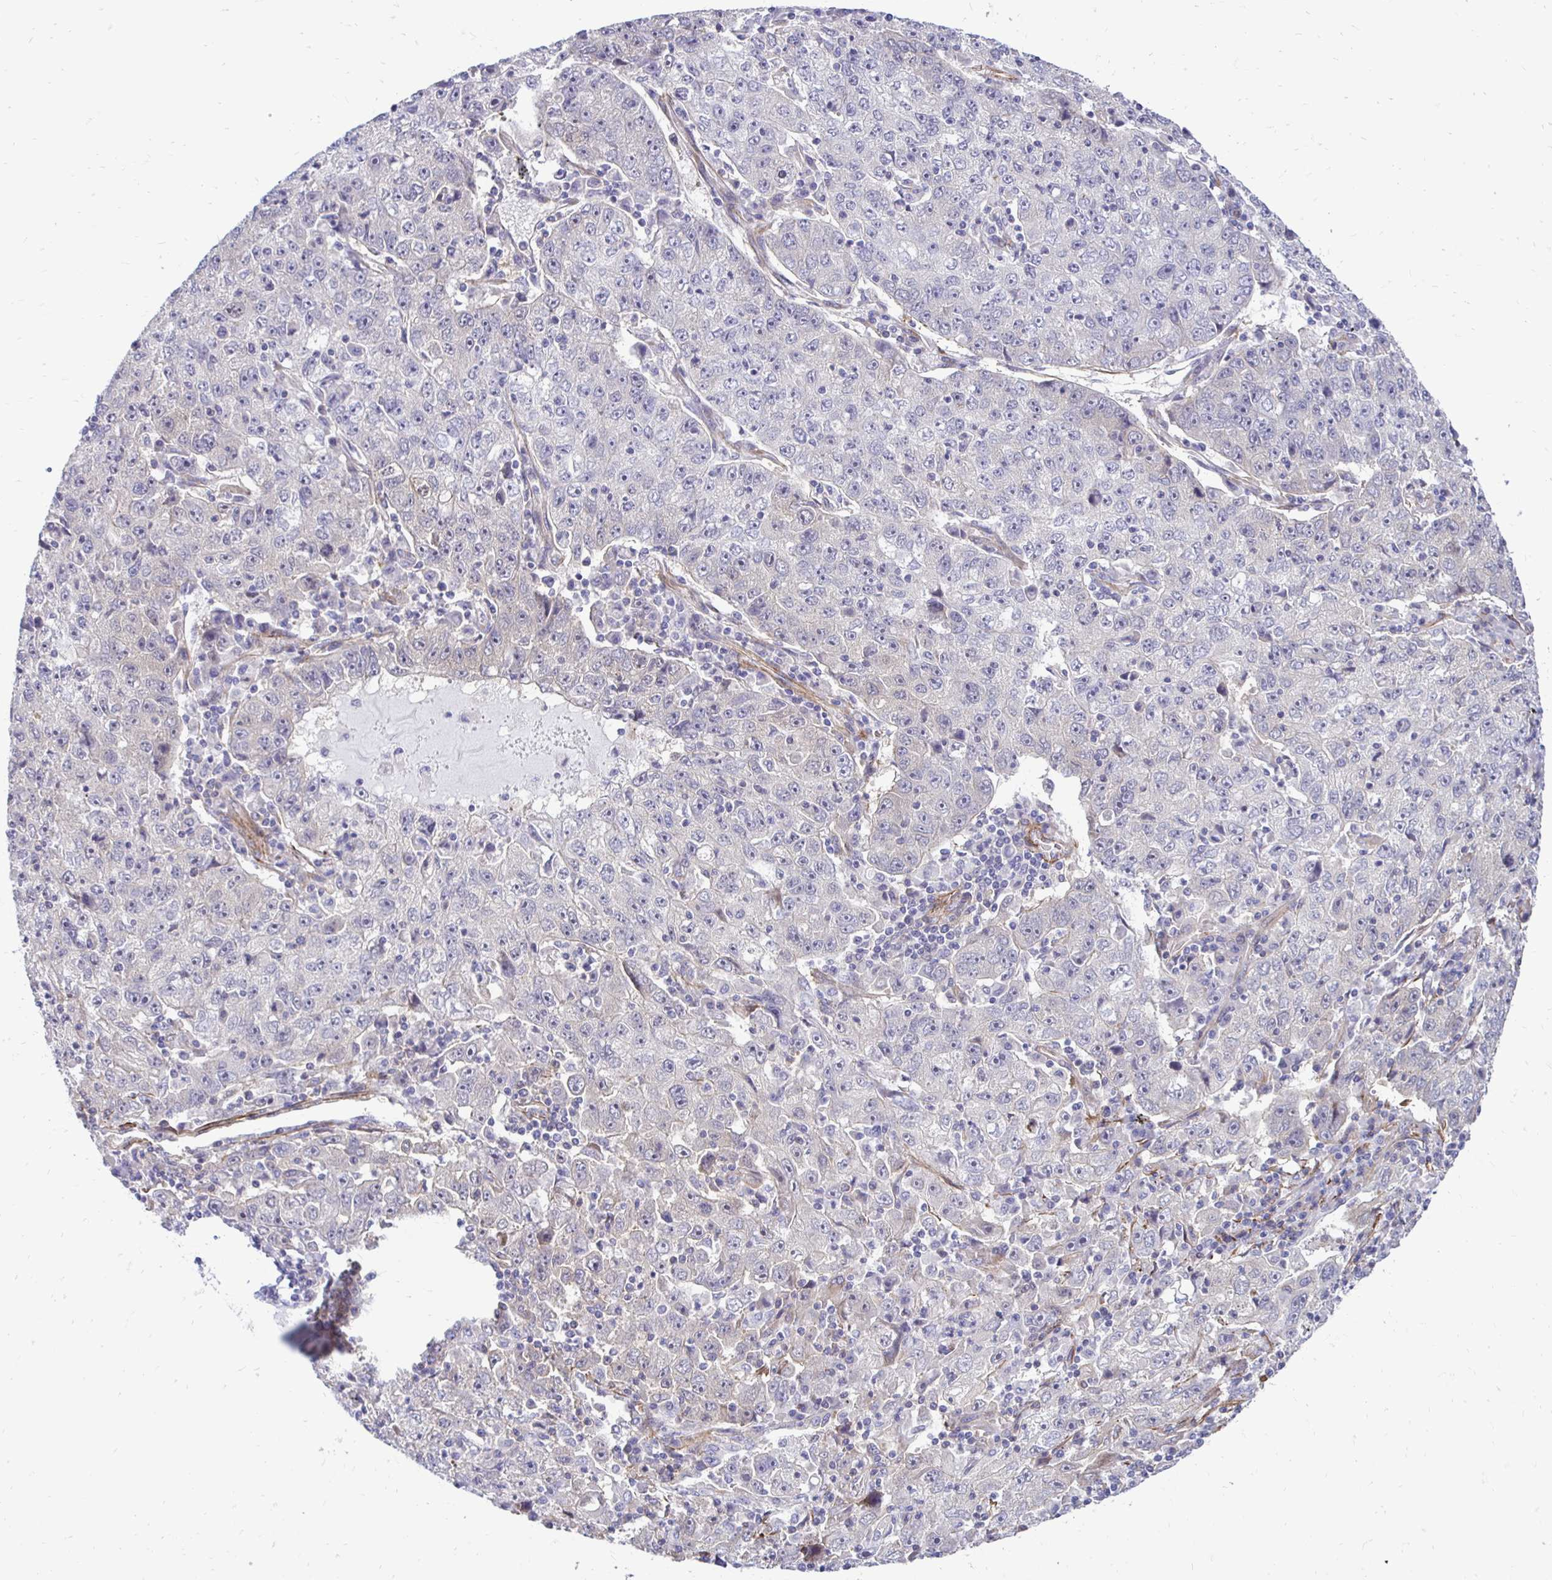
{"staining": {"intensity": "negative", "quantity": "none", "location": "none"}, "tissue": "lung cancer", "cell_type": "Tumor cells", "image_type": "cancer", "snomed": [{"axis": "morphology", "description": "Normal morphology"}, {"axis": "morphology", "description": "Adenocarcinoma, NOS"}, {"axis": "topography", "description": "Lymph node"}, {"axis": "topography", "description": "Lung"}], "caption": "Human adenocarcinoma (lung) stained for a protein using IHC demonstrates no expression in tumor cells.", "gene": "CTPS1", "patient": {"sex": "female", "age": 57}}